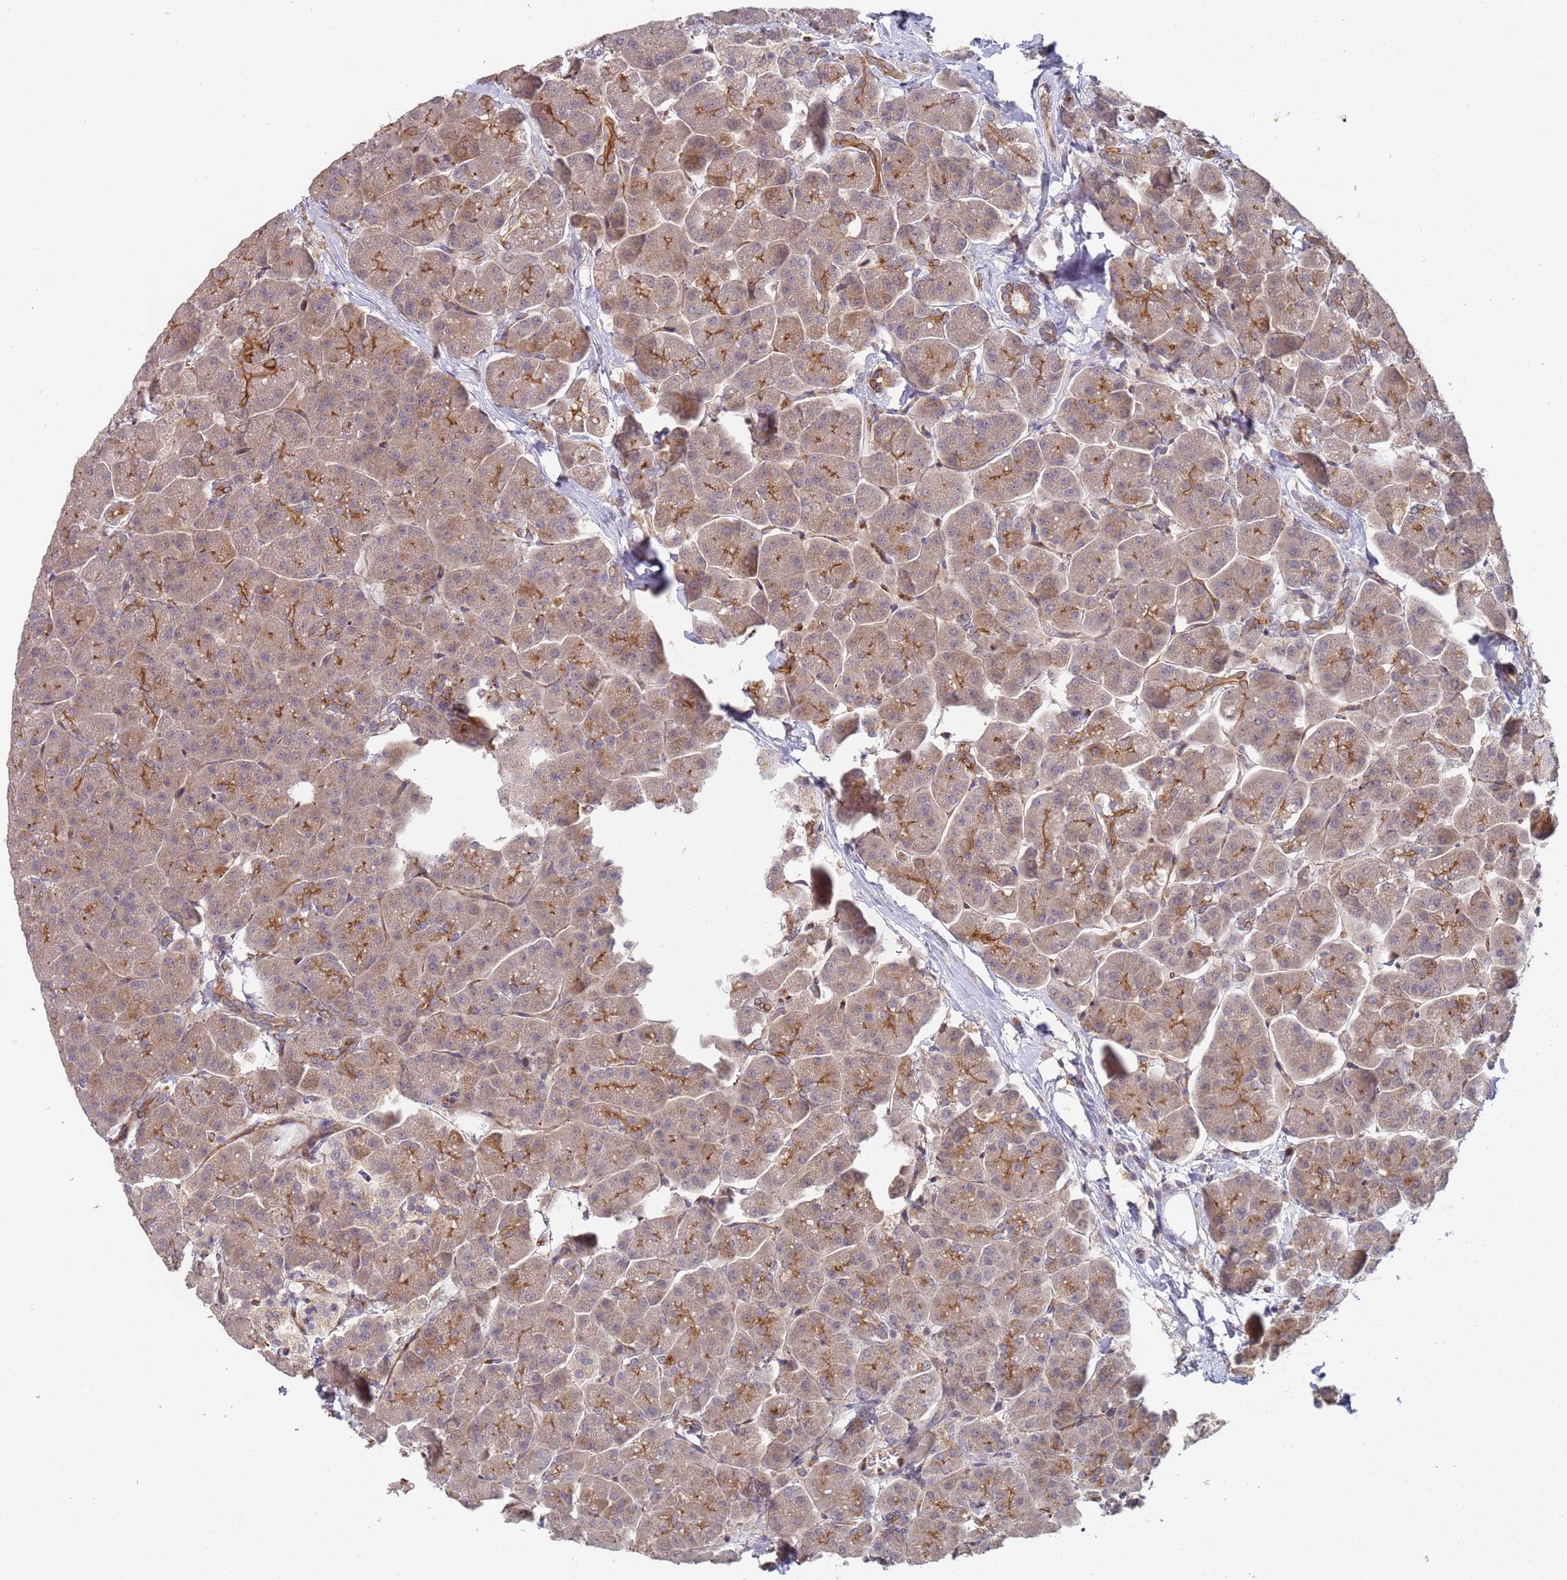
{"staining": {"intensity": "moderate", "quantity": ">75%", "location": "cytoplasmic/membranous"}, "tissue": "pancreas", "cell_type": "Exocrine glandular cells", "image_type": "normal", "snomed": [{"axis": "morphology", "description": "Normal tissue, NOS"}, {"axis": "topography", "description": "Pancreas"}, {"axis": "topography", "description": "Peripheral nerve tissue"}], "caption": "A photomicrograph showing moderate cytoplasmic/membranous positivity in about >75% of exocrine glandular cells in unremarkable pancreas, as visualized by brown immunohistochemical staining.", "gene": "ABCB6", "patient": {"sex": "male", "age": 54}}